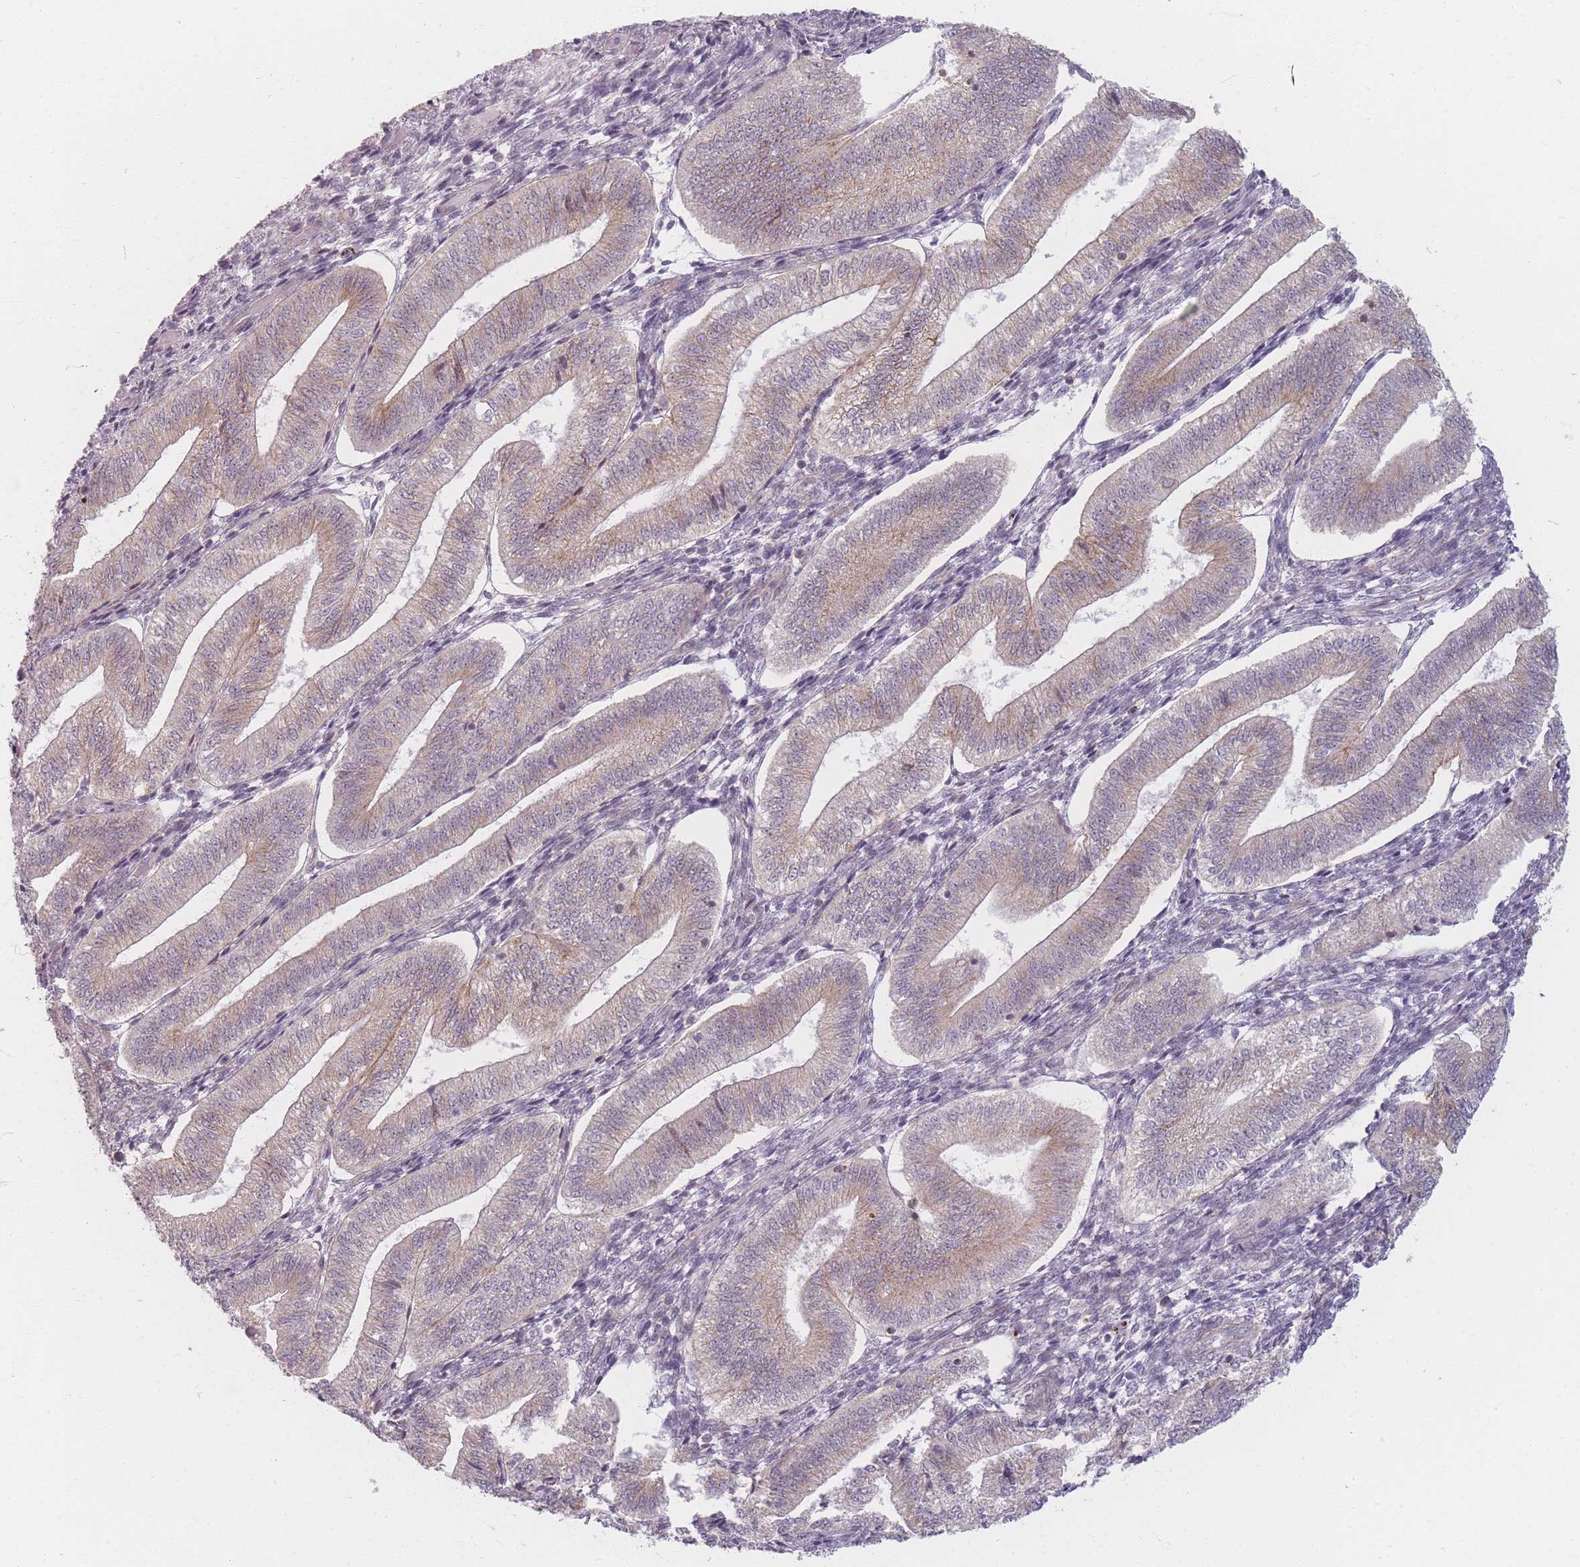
{"staining": {"intensity": "negative", "quantity": "none", "location": "none"}, "tissue": "endometrium", "cell_type": "Cells in endometrial stroma", "image_type": "normal", "snomed": [{"axis": "morphology", "description": "Normal tissue, NOS"}, {"axis": "topography", "description": "Endometrium"}], "caption": "Endometrium stained for a protein using immunohistochemistry reveals no expression cells in endometrial stroma.", "gene": "GABRA6", "patient": {"sex": "female", "age": 34}}